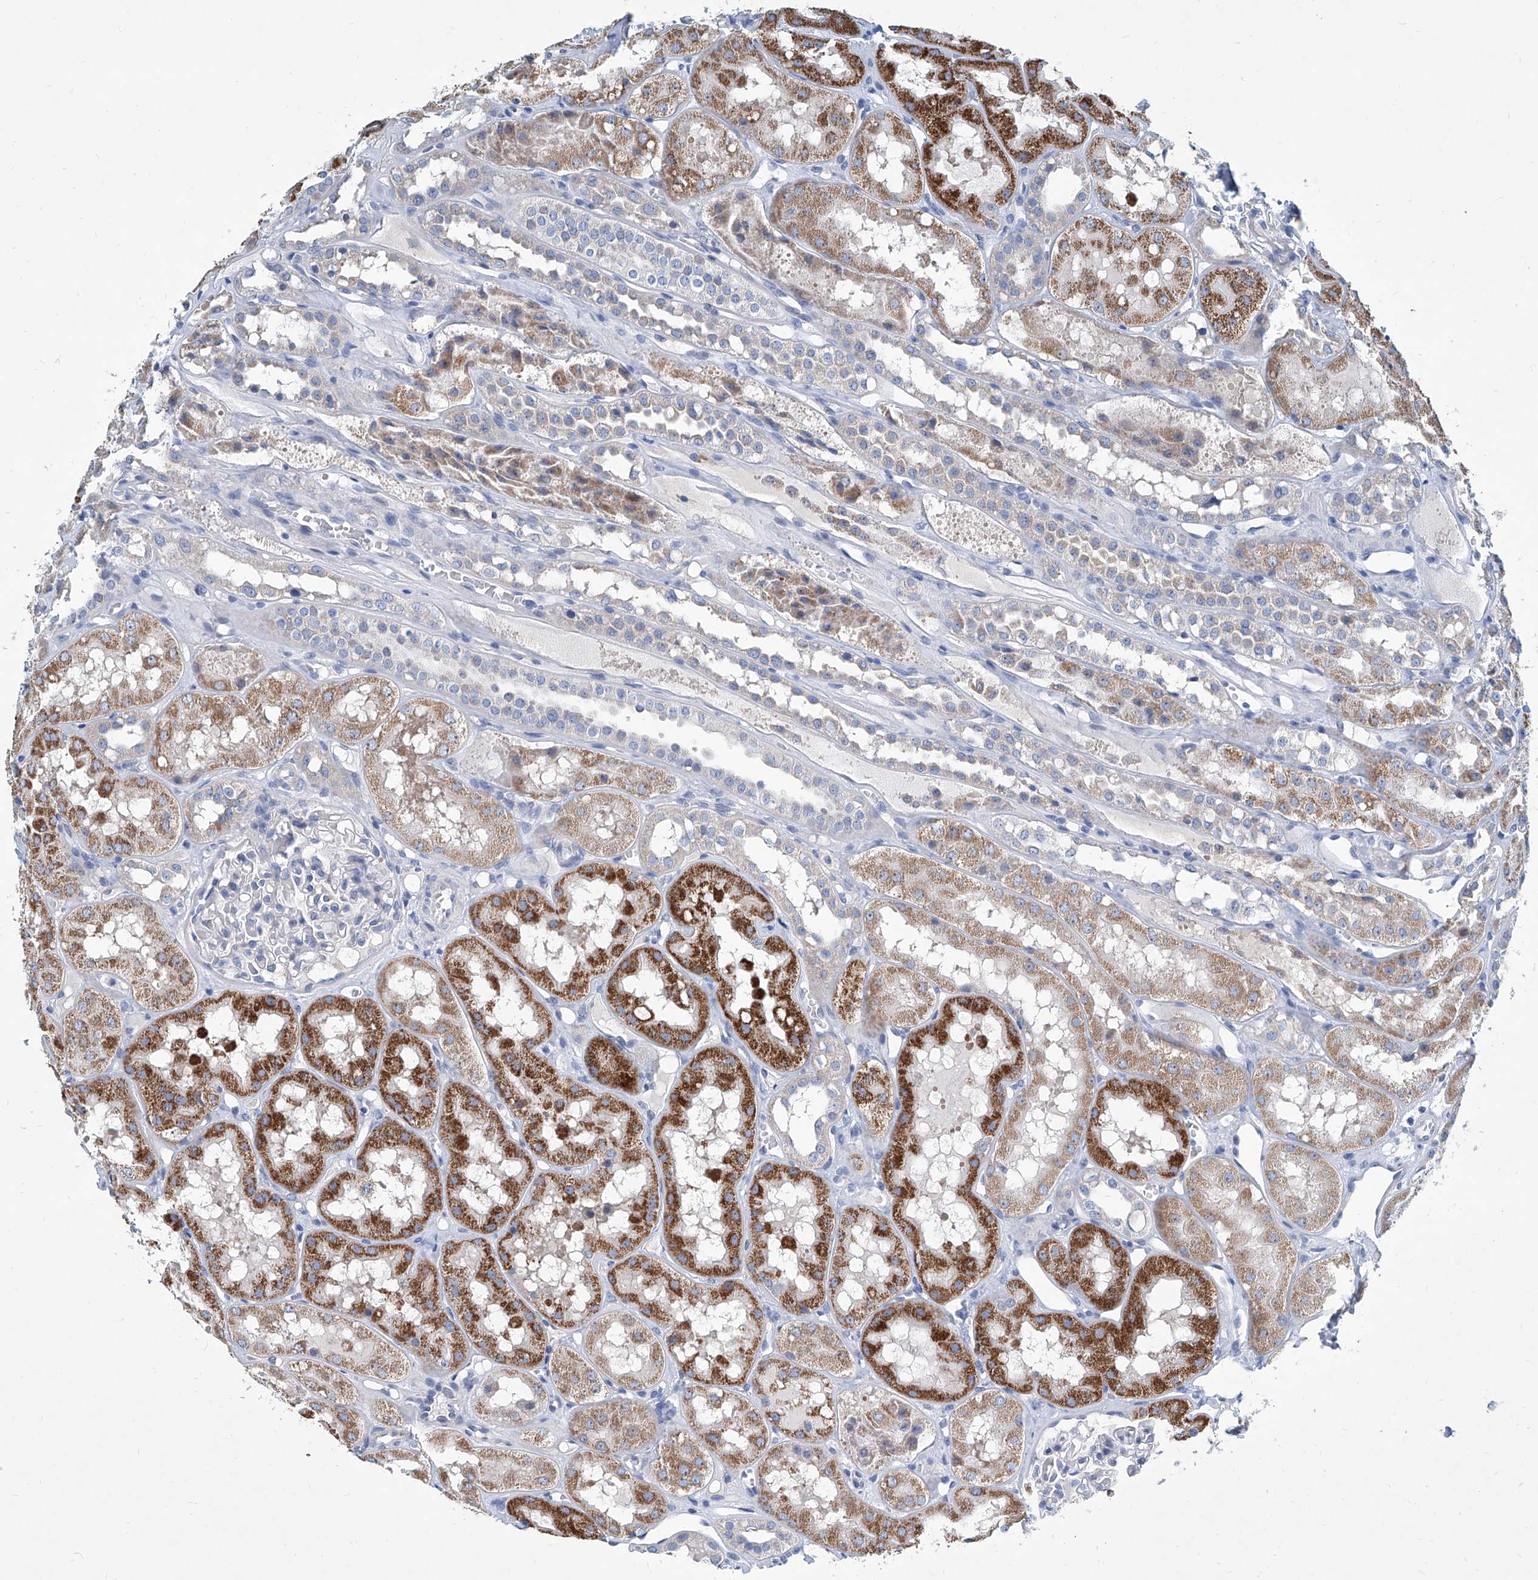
{"staining": {"intensity": "negative", "quantity": "none", "location": "none"}, "tissue": "kidney", "cell_type": "Cells in glomeruli", "image_type": "normal", "snomed": [{"axis": "morphology", "description": "Normal tissue, NOS"}, {"axis": "topography", "description": "Kidney"}], "caption": "Immunohistochemistry (IHC) histopathology image of unremarkable kidney stained for a protein (brown), which demonstrates no positivity in cells in glomeruli. (Stains: DAB IHC with hematoxylin counter stain, Microscopy: brightfield microscopy at high magnification).", "gene": "ZNF519", "patient": {"sex": "male", "age": 16}}